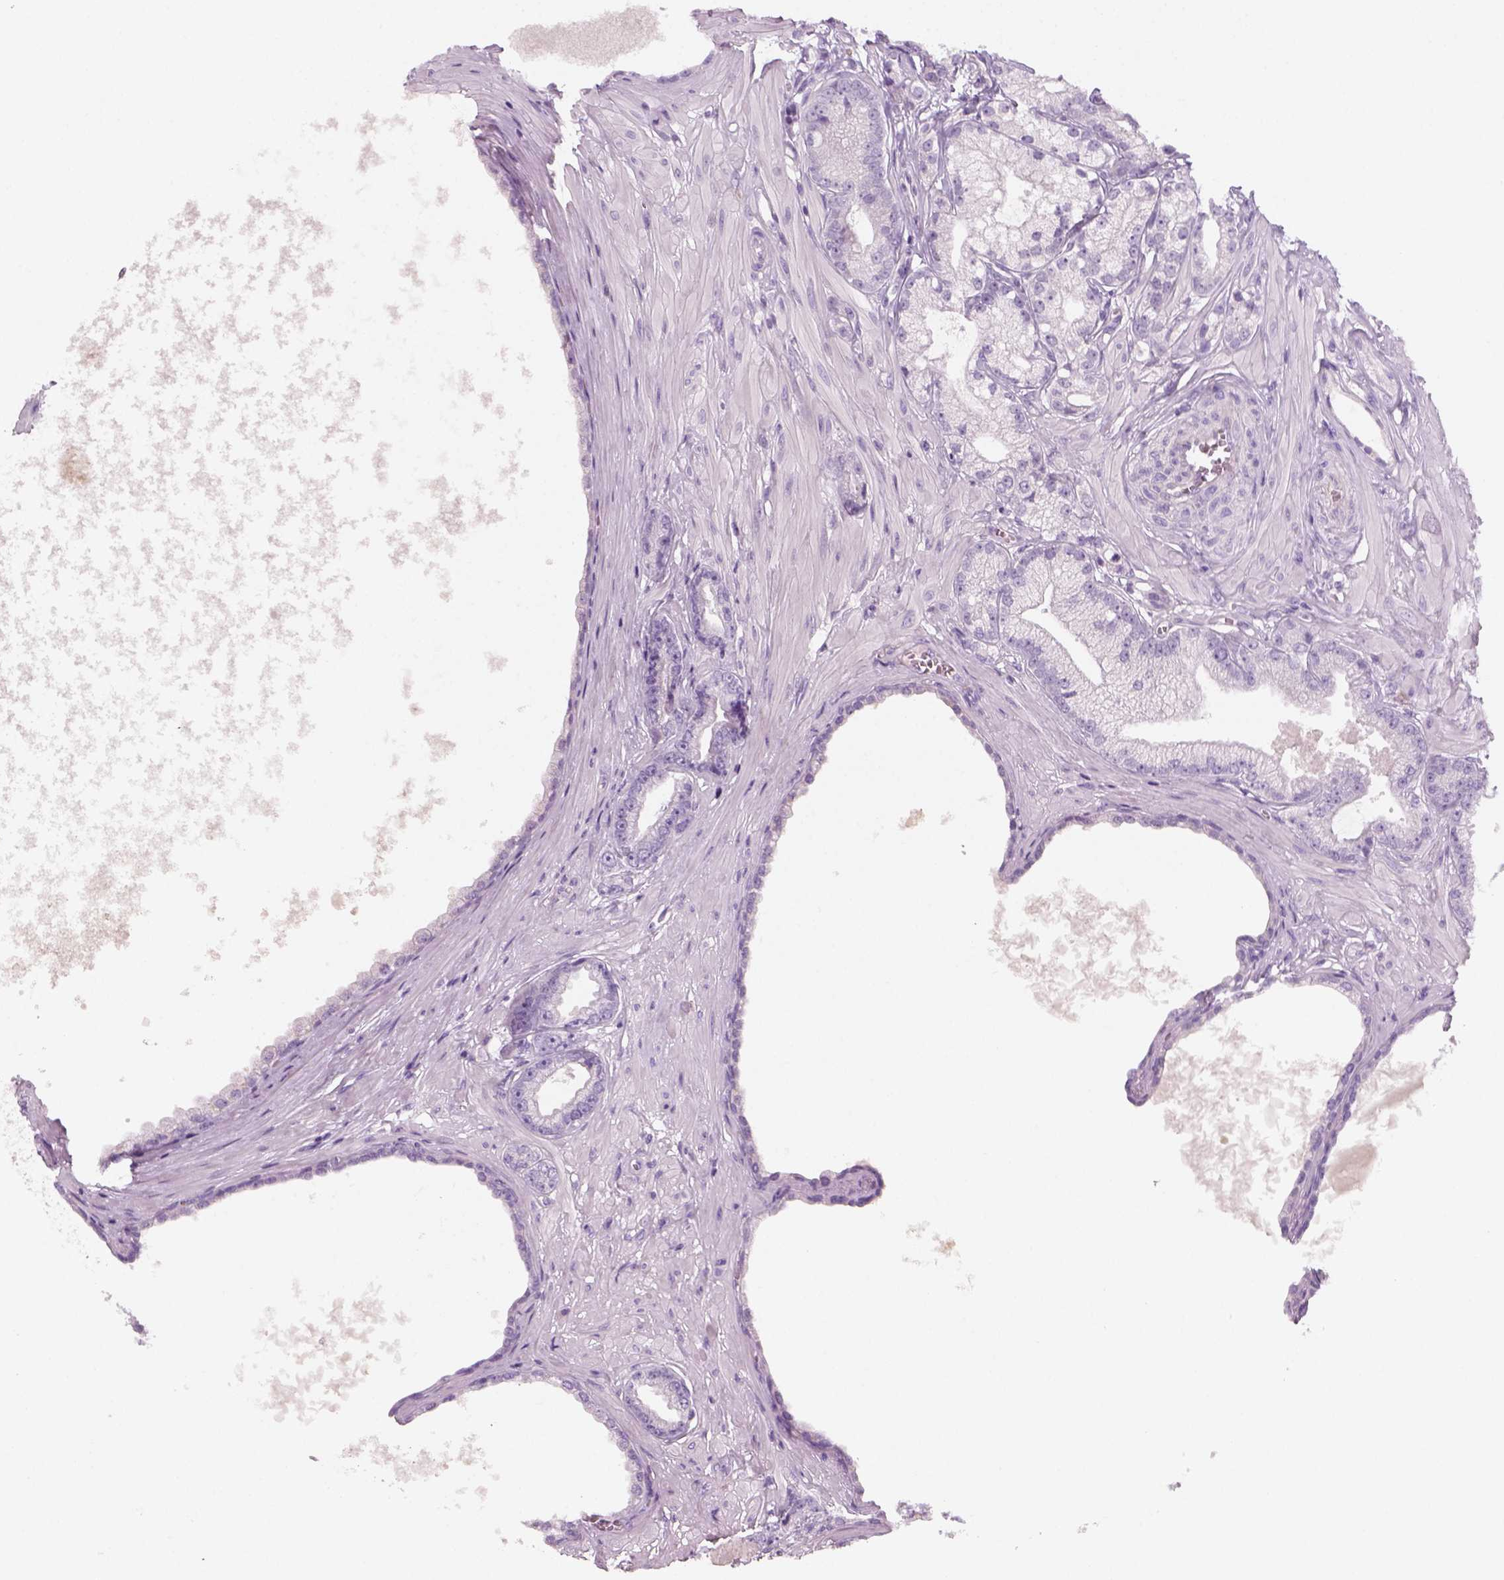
{"staining": {"intensity": "negative", "quantity": "none", "location": "none"}, "tissue": "prostate cancer", "cell_type": "Tumor cells", "image_type": "cancer", "snomed": [{"axis": "morphology", "description": "Adenocarcinoma, Low grade"}, {"axis": "topography", "description": "Prostate"}], "caption": "High magnification brightfield microscopy of low-grade adenocarcinoma (prostate) stained with DAB (brown) and counterstained with hematoxylin (blue): tumor cells show no significant expression.", "gene": "KRT25", "patient": {"sex": "male", "age": 64}}